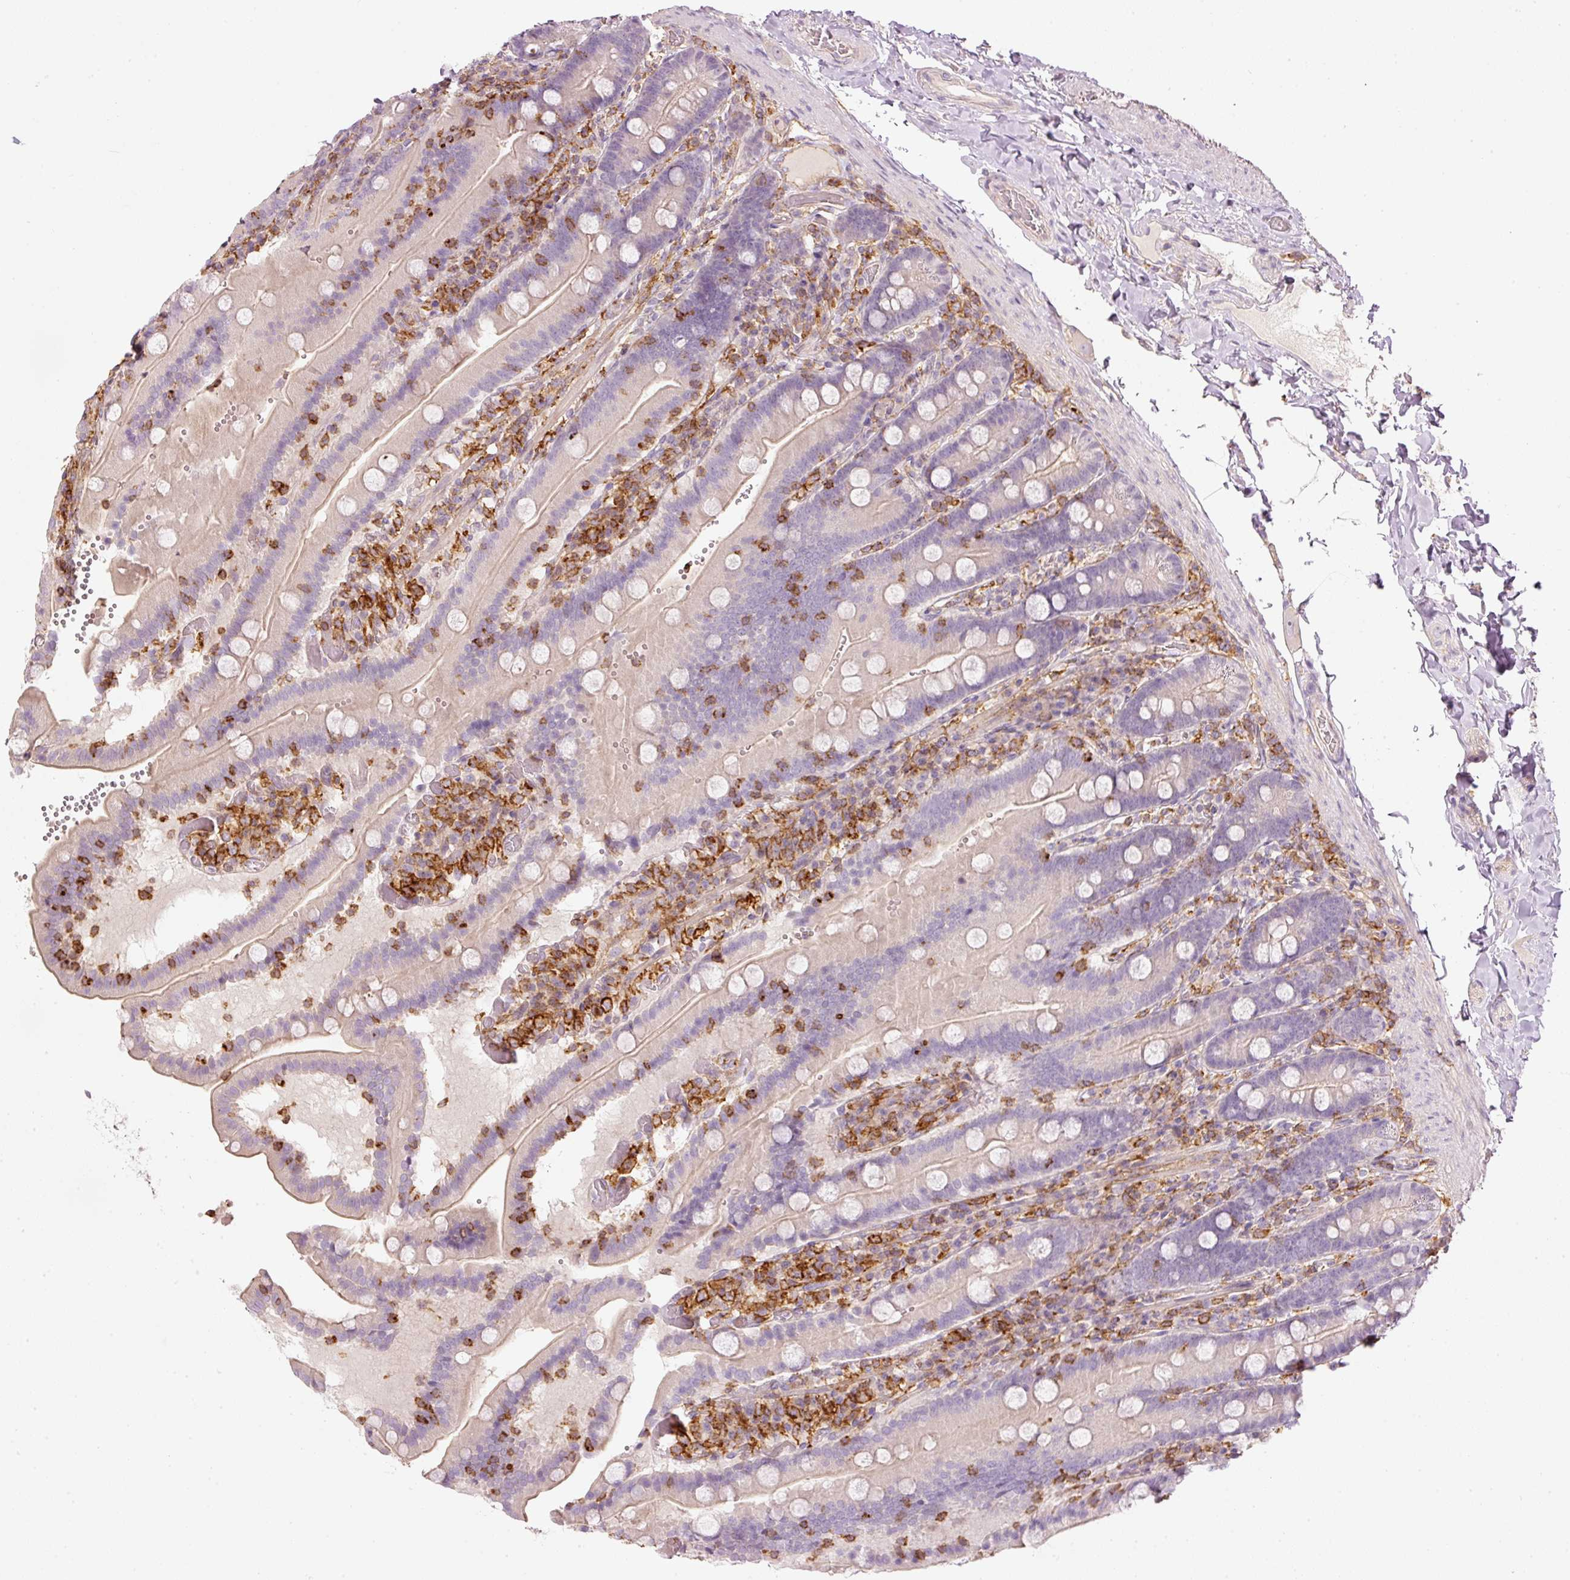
{"staining": {"intensity": "weak", "quantity": "<25%", "location": "cytoplasmic/membranous"}, "tissue": "duodenum", "cell_type": "Glandular cells", "image_type": "normal", "snomed": [{"axis": "morphology", "description": "Normal tissue, NOS"}, {"axis": "topography", "description": "Duodenum"}], "caption": "Immunohistochemistry histopathology image of benign duodenum stained for a protein (brown), which reveals no staining in glandular cells.", "gene": "SIPA1", "patient": {"sex": "female", "age": 62}}